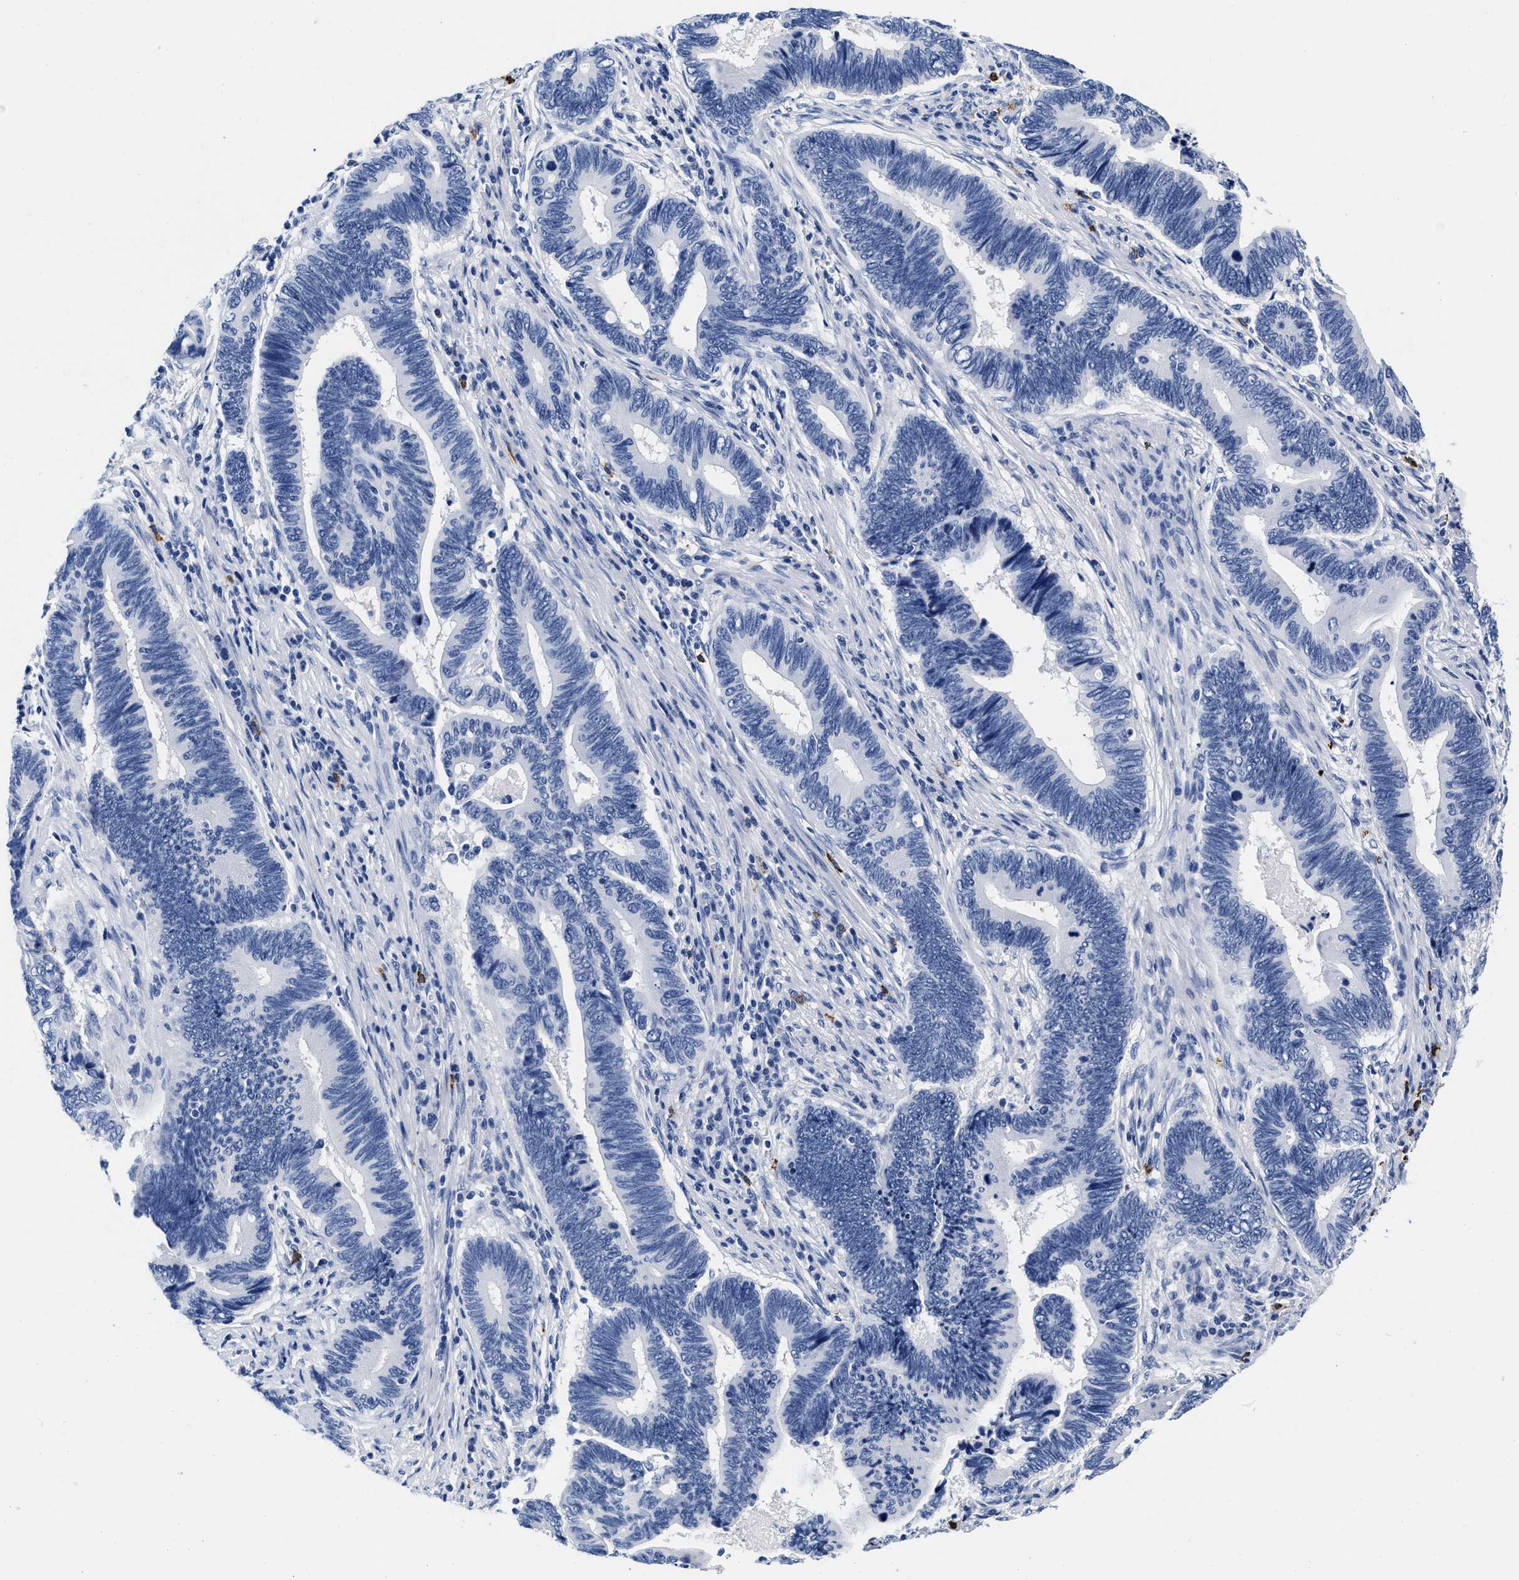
{"staining": {"intensity": "negative", "quantity": "none", "location": "none"}, "tissue": "pancreatic cancer", "cell_type": "Tumor cells", "image_type": "cancer", "snomed": [{"axis": "morphology", "description": "Adenocarcinoma, NOS"}, {"axis": "topography", "description": "Pancreas"}], "caption": "A high-resolution histopathology image shows immunohistochemistry (IHC) staining of pancreatic cancer (adenocarcinoma), which displays no significant staining in tumor cells.", "gene": "CER1", "patient": {"sex": "female", "age": 70}}